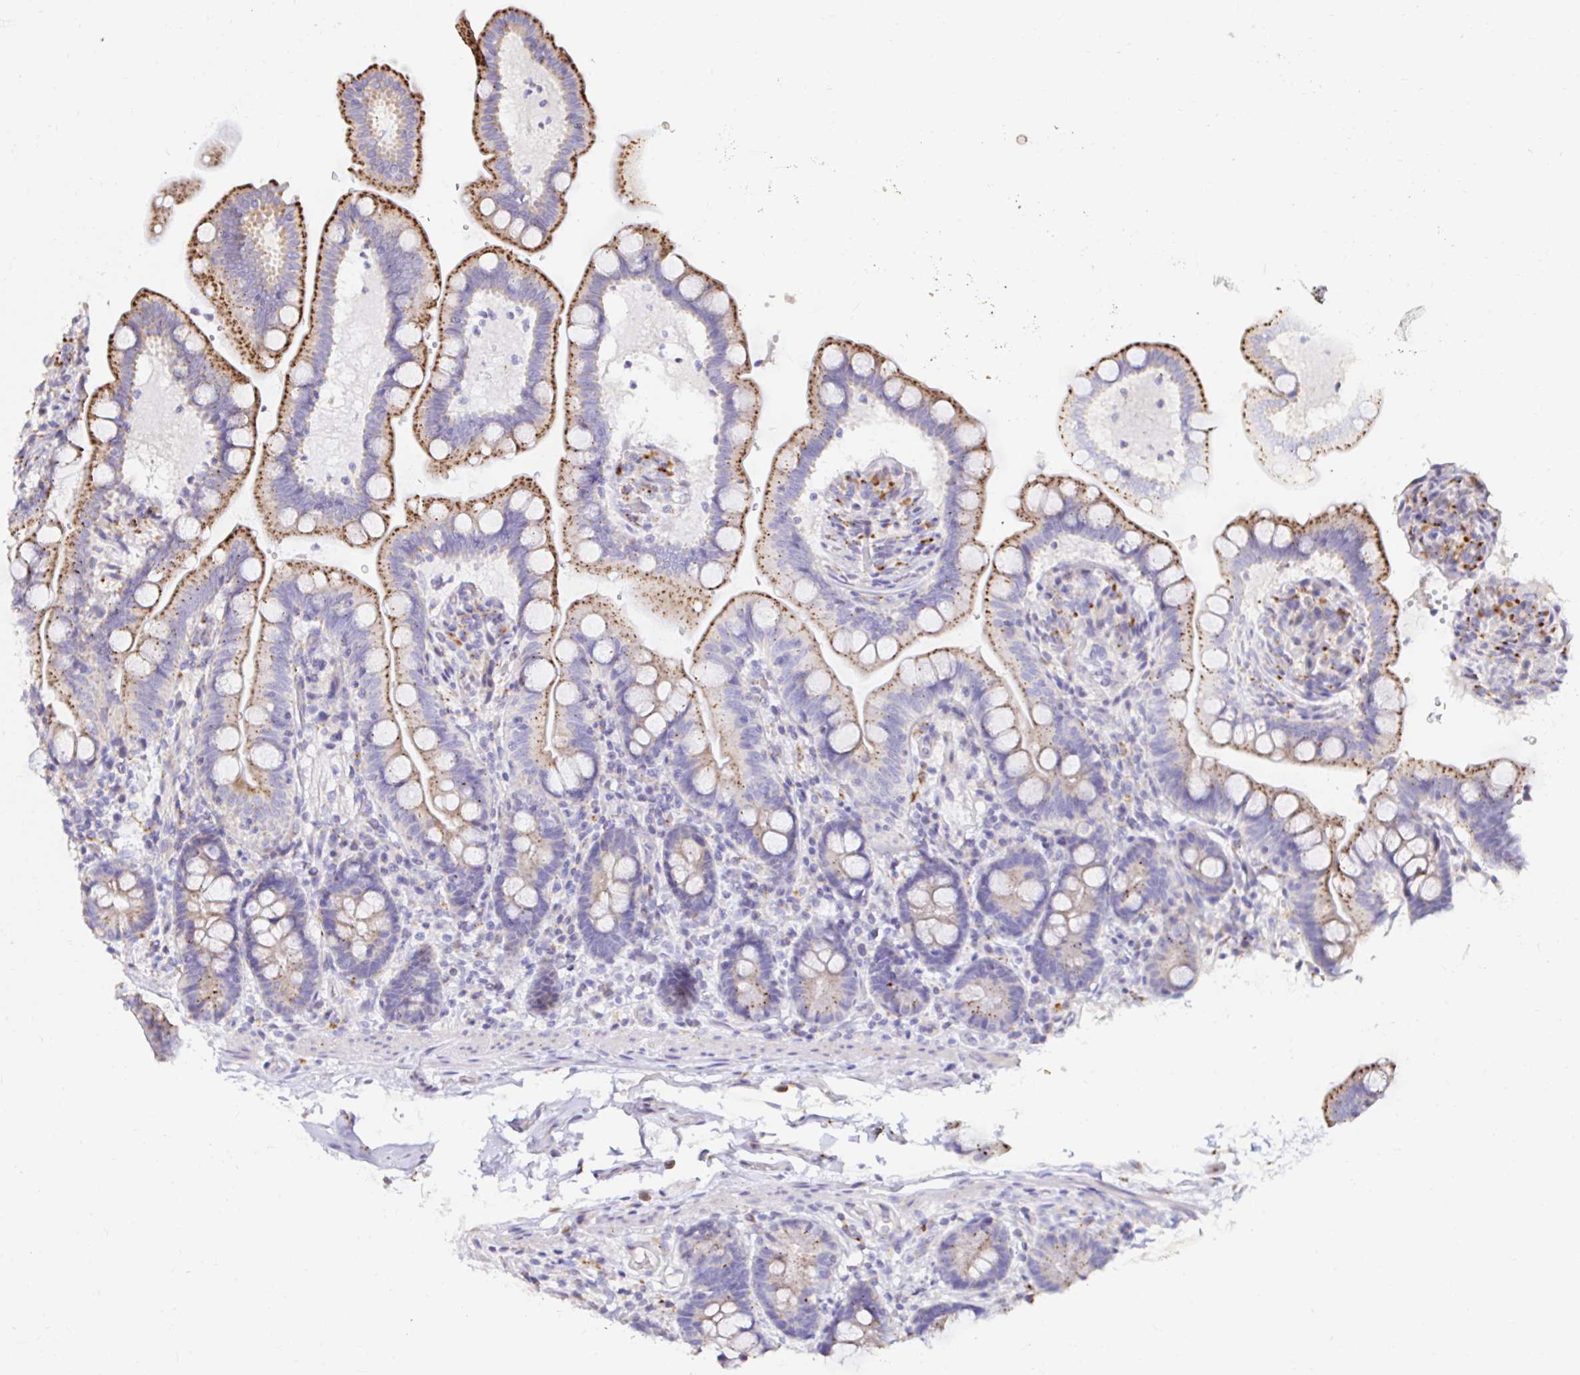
{"staining": {"intensity": "negative", "quantity": "none", "location": "none"}, "tissue": "colon", "cell_type": "Endothelial cells", "image_type": "normal", "snomed": [{"axis": "morphology", "description": "Normal tissue, NOS"}, {"axis": "topography", "description": "Smooth muscle"}, {"axis": "topography", "description": "Colon"}], "caption": "Micrograph shows no protein expression in endothelial cells of unremarkable colon.", "gene": "GALNS", "patient": {"sex": "male", "age": 73}}